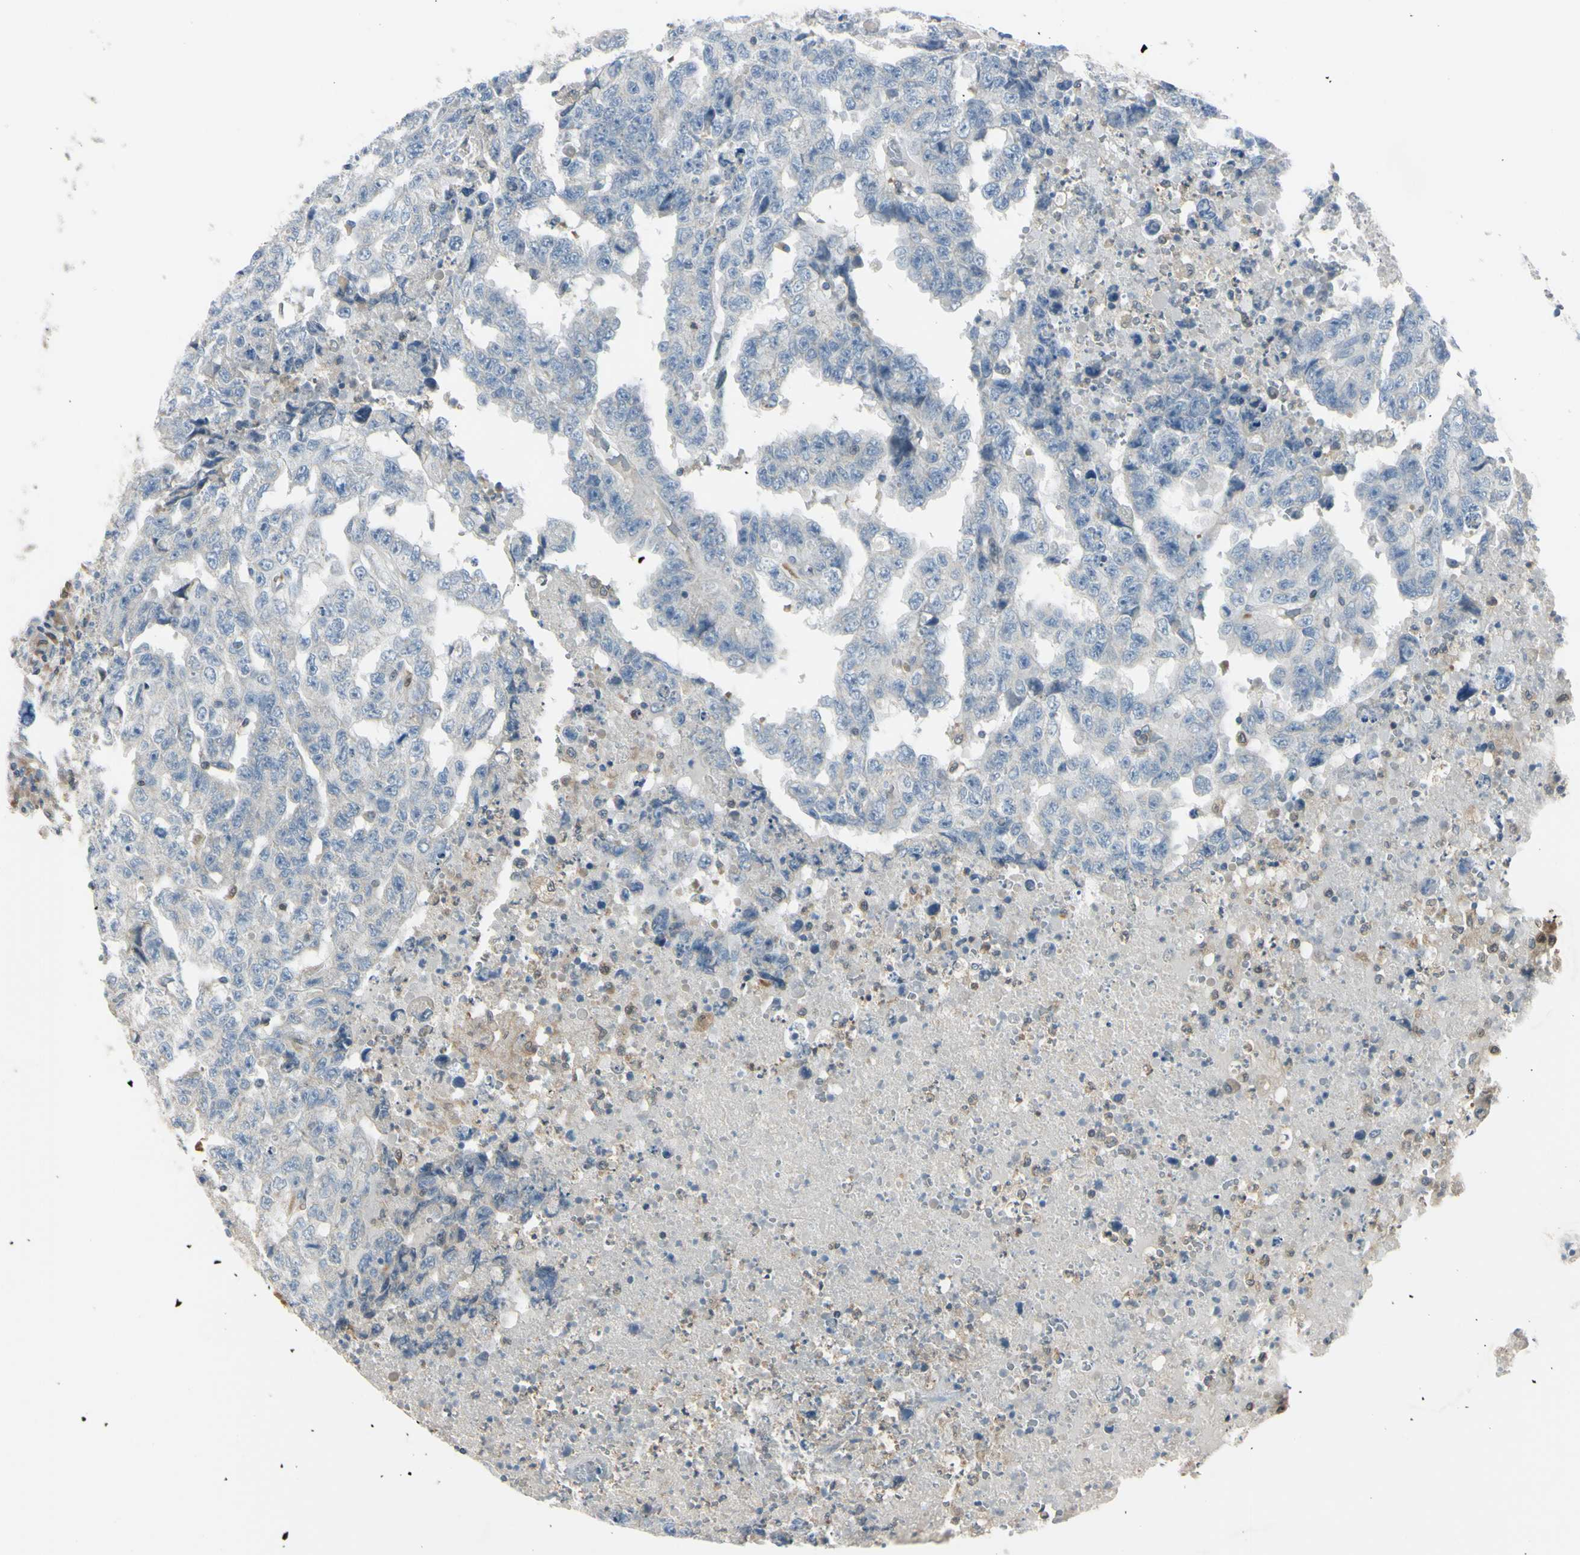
{"staining": {"intensity": "negative", "quantity": "none", "location": "none"}, "tissue": "testis cancer", "cell_type": "Tumor cells", "image_type": "cancer", "snomed": [{"axis": "morphology", "description": "Necrosis, NOS"}, {"axis": "morphology", "description": "Carcinoma, Embryonal, NOS"}, {"axis": "topography", "description": "Testis"}], "caption": "An IHC micrograph of testis embryonal carcinoma is shown. There is no staining in tumor cells of testis embryonal carcinoma.", "gene": "CYRIB", "patient": {"sex": "male", "age": 19}}